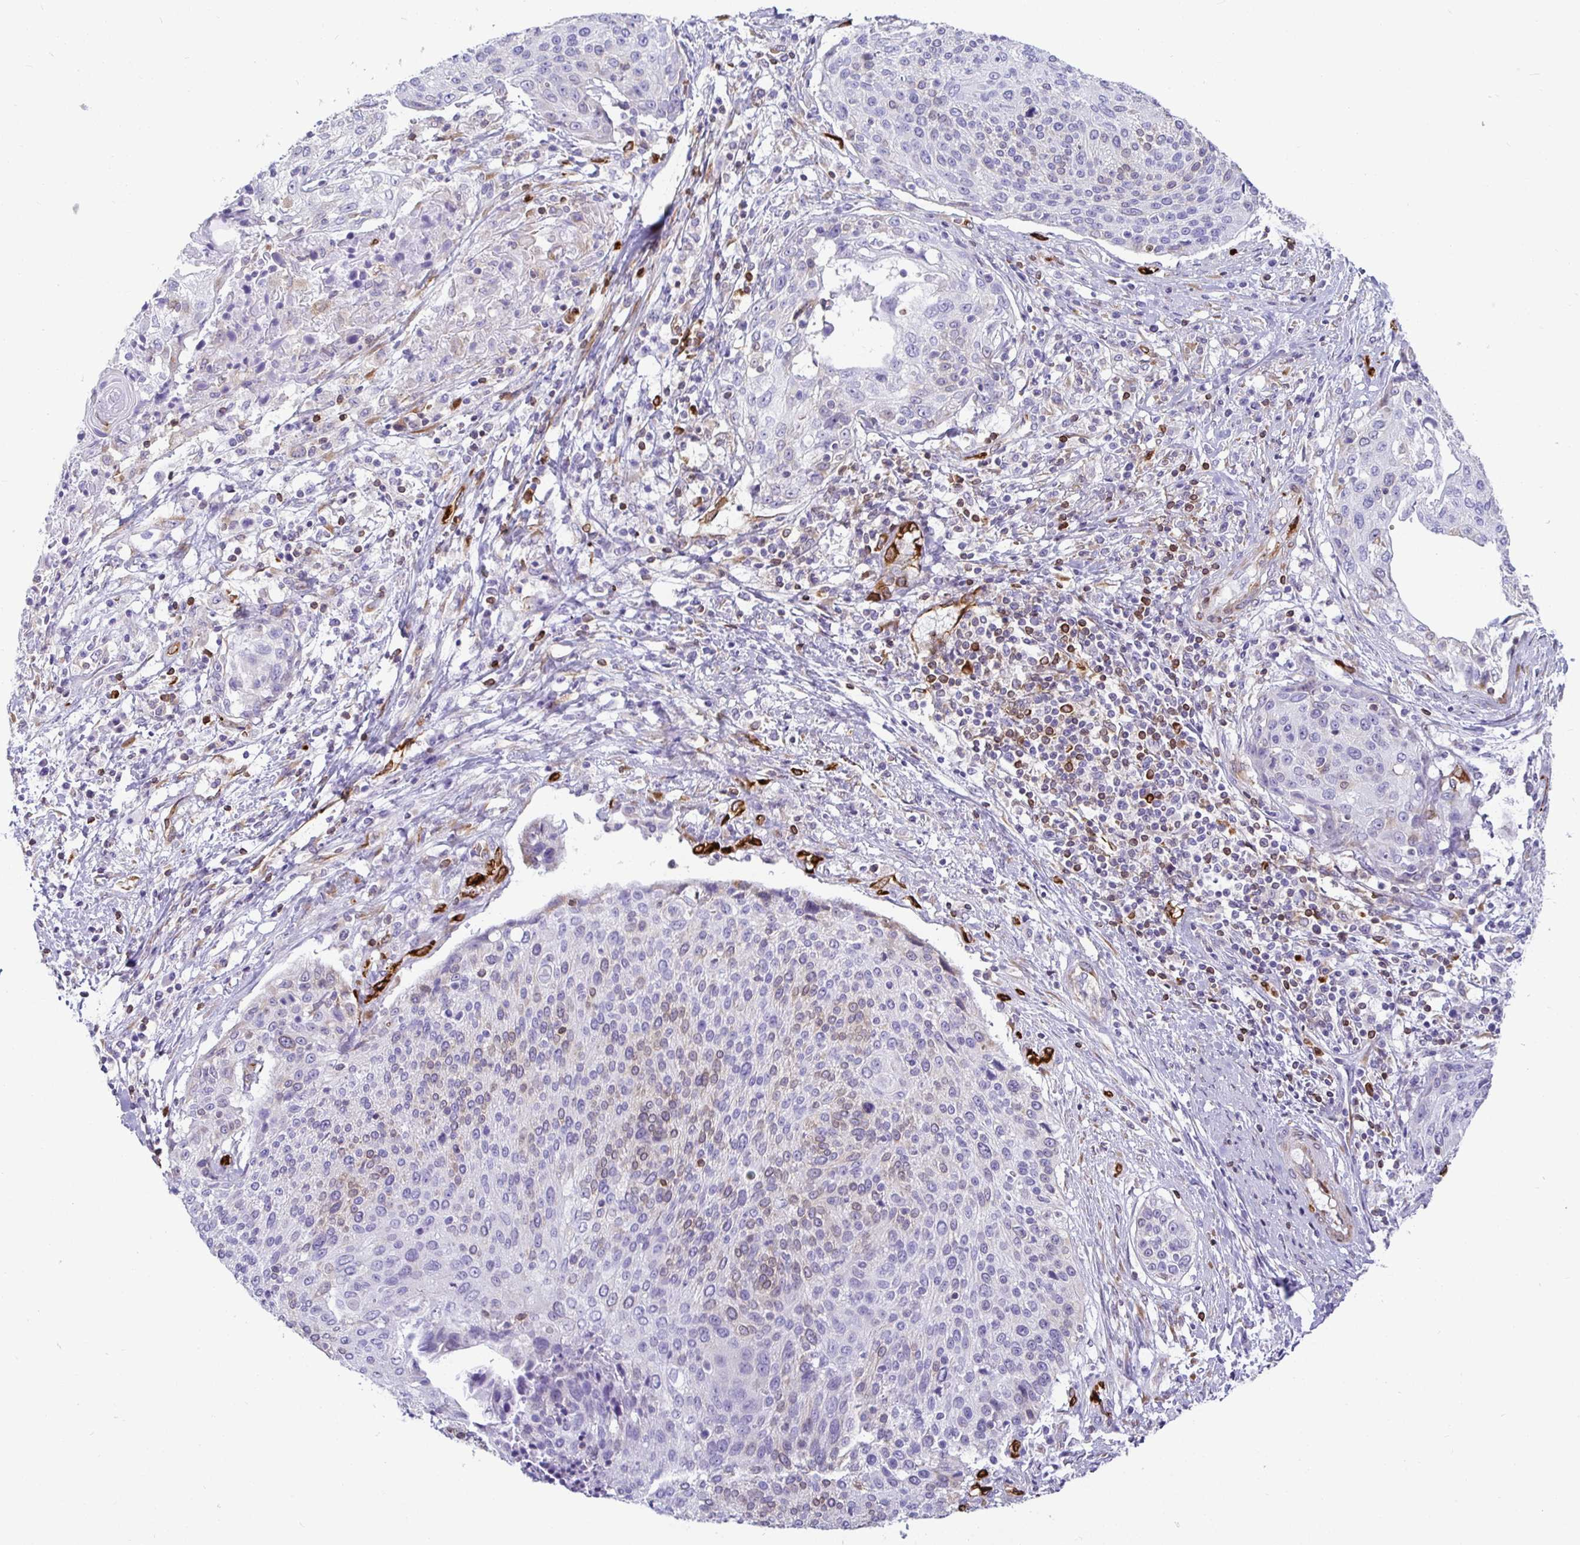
{"staining": {"intensity": "weak", "quantity": "<25%", "location": "cytoplasmic/membranous"}, "tissue": "cervical cancer", "cell_type": "Tumor cells", "image_type": "cancer", "snomed": [{"axis": "morphology", "description": "Squamous cell carcinoma, NOS"}, {"axis": "topography", "description": "Cervix"}], "caption": "IHC photomicrograph of cervical squamous cell carcinoma stained for a protein (brown), which exhibits no positivity in tumor cells. Brightfield microscopy of IHC stained with DAB (3,3'-diaminobenzidine) (brown) and hematoxylin (blue), captured at high magnification.", "gene": "TP53I11", "patient": {"sex": "female", "age": 31}}